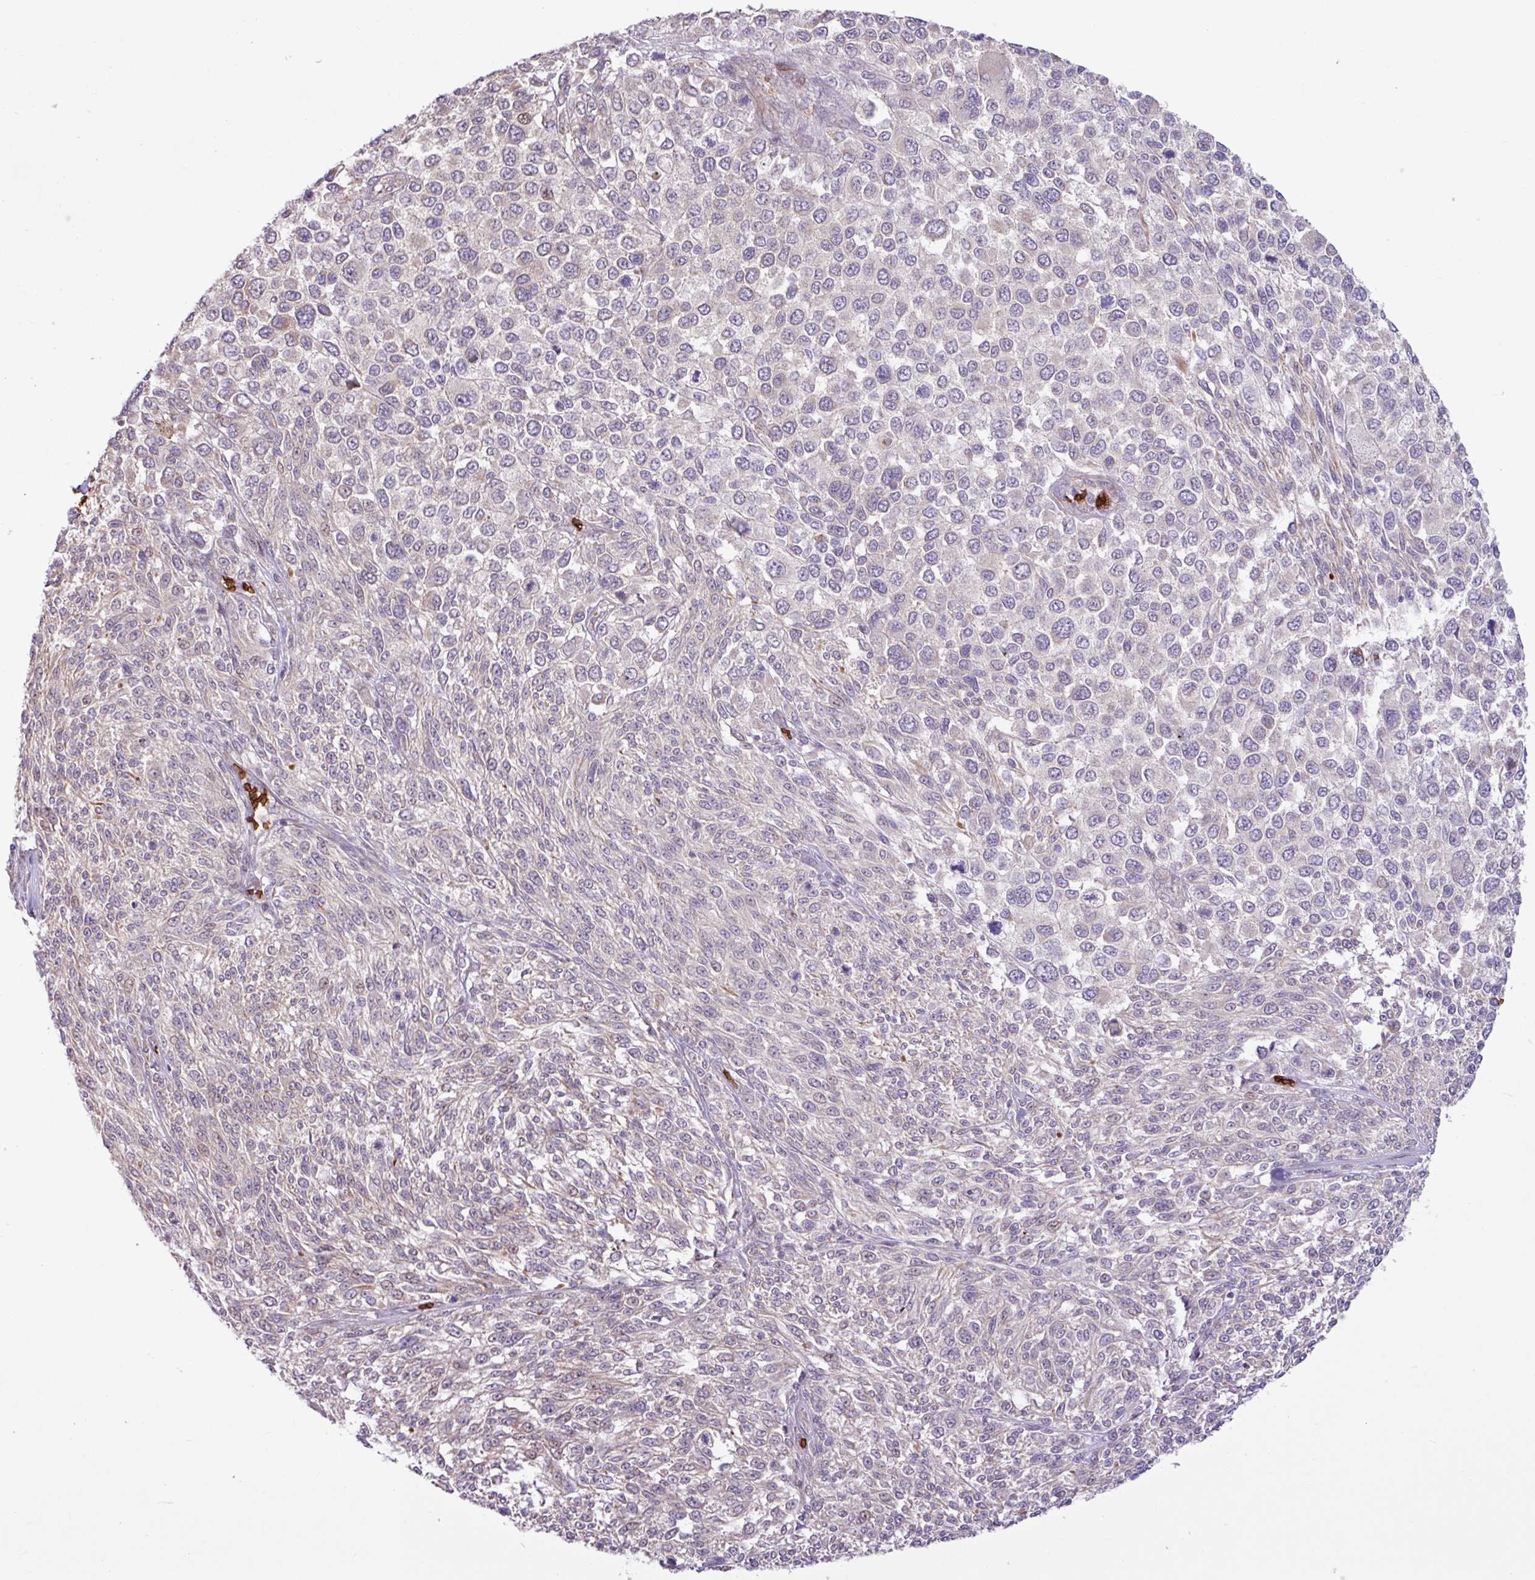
{"staining": {"intensity": "moderate", "quantity": "25%-75%", "location": "cytoplasmic/membranous"}, "tissue": "melanoma", "cell_type": "Tumor cells", "image_type": "cancer", "snomed": [{"axis": "morphology", "description": "Malignant melanoma, NOS"}, {"axis": "topography", "description": "Skin of trunk"}], "caption": "Moderate cytoplasmic/membranous expression is identified in about 25%-75% of tumor cells in melanoma.", "gene": "RAD21L1", "patient": {"sex": "male", "age": 71}}